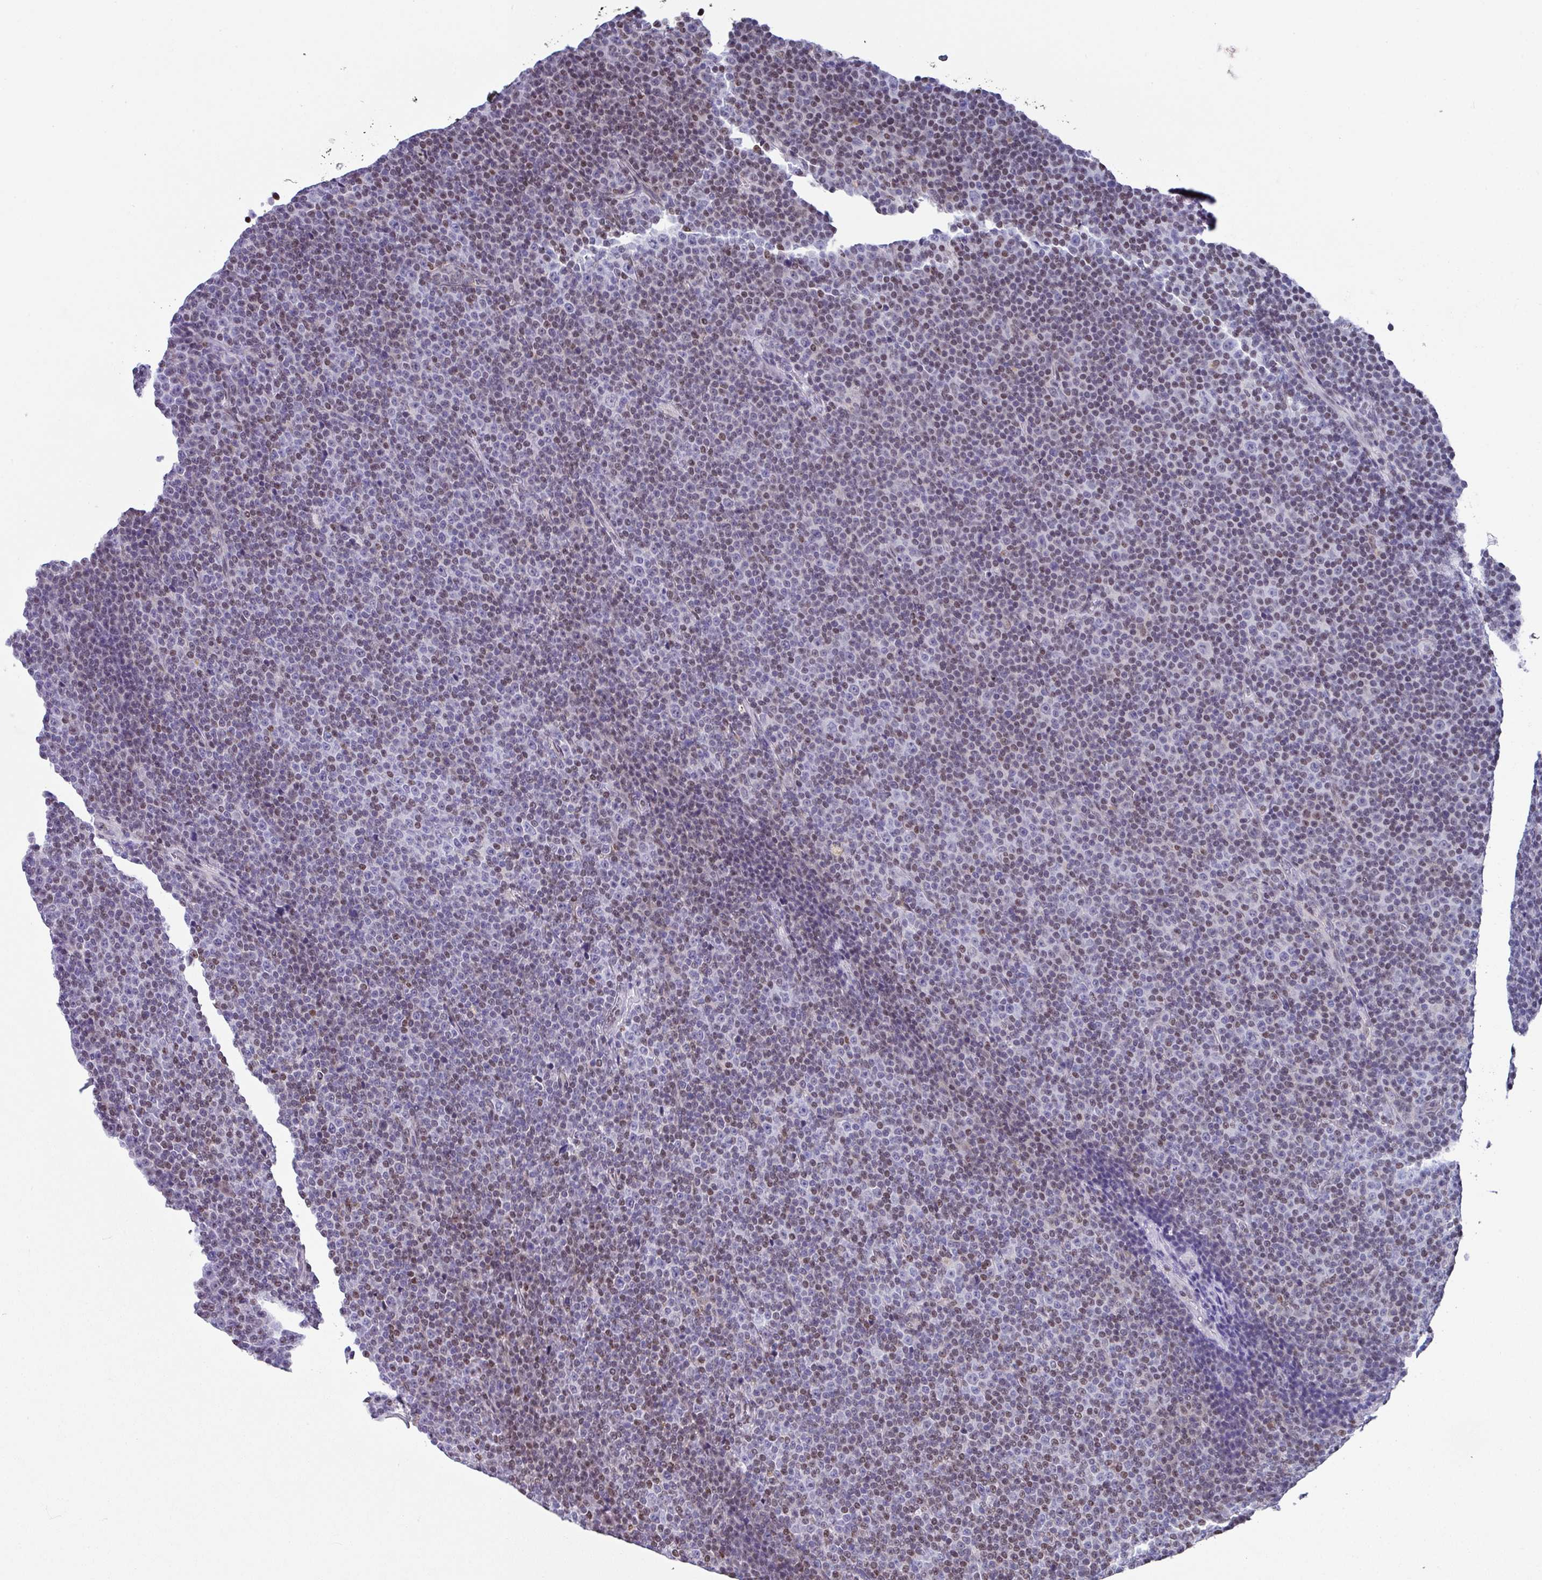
{"staining": {"intensity": "moderate", "quantity": "<25%", "location": "nuclear"}, "tissue": "lymphoma", "cell_type": "Tumor cells", "image_type": "cancer", "snomed": [{"axis": "morphology", "description": "Malignant lymphoma, non-Hodgkin's type, Low grade"}, {"axis": "topography", "description": "Lymph node"}], "caption": "A brown stain labels moderate nuclear expression of a protein in lymphoma tumor cells.", "gene": "TCF3", "patient": {"sex": "female", "age": 67}}